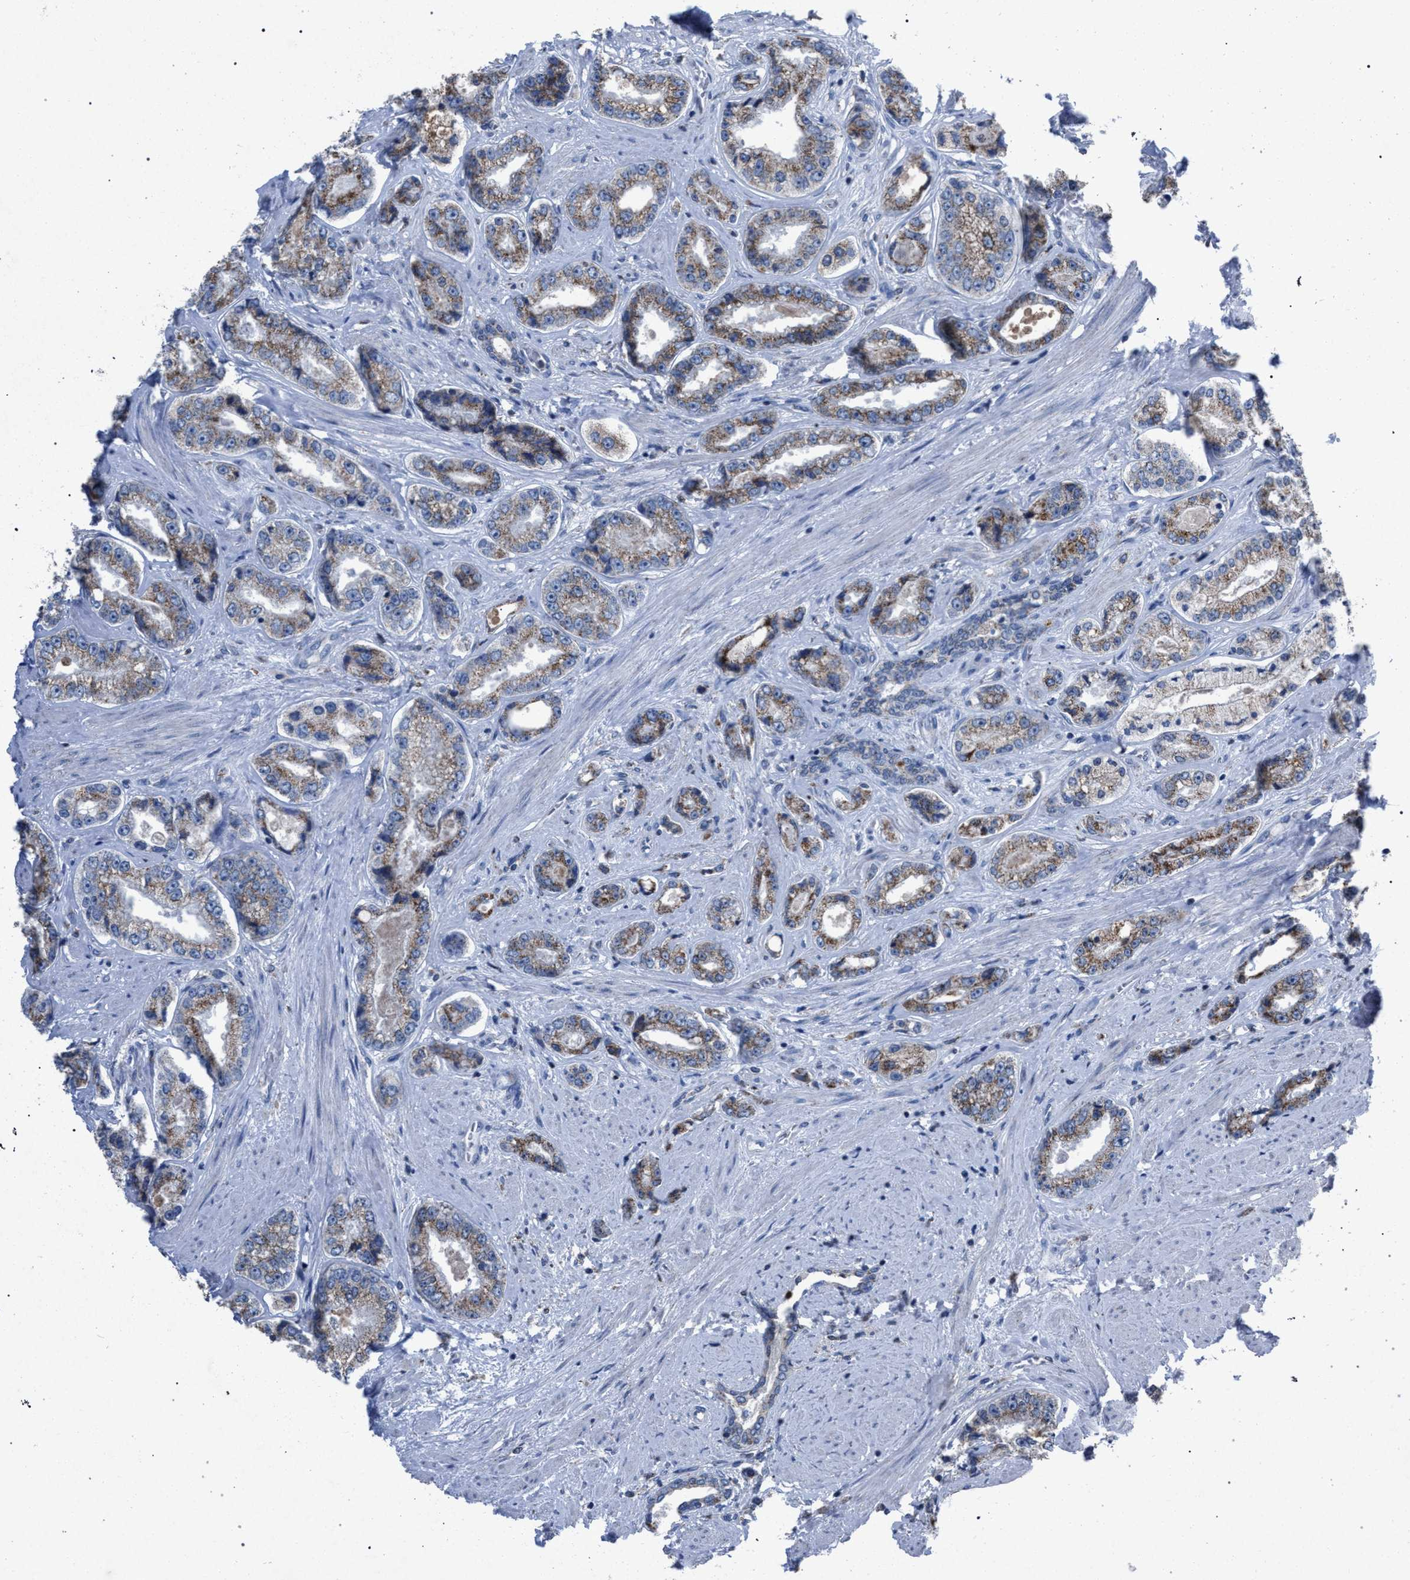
{"staining": {"intensity": "weak", "quantity": ">75%", "location": "cytoplasmic/membranous"}, "tissue": "prostate cancer", "cell_type": "Tumor cells", "image_type": "cancer", "snomed": [{"axis": "morphology", "description": "Adenocarcinoma, High grade"}, {"axis": "topography", "description": "Prostate"}], "caption": "High-magnification brightfield microscopy of high-grade adenocarcinoma (prostate) stained with DAB (3,3'-diaminobenzidine) (brown) and counterstained with hematoxylin (blue). tumor cells exhibit weak cytoplasmic/membranous positivity is appreciated in approximately>75% of cells. Using DAB (brown) and hematoxylin (blue) stains, captured at high magnification using brightfield microscopy.", "gene": "HSD17B4", "patient": {"sex": "male", "age": 61}}